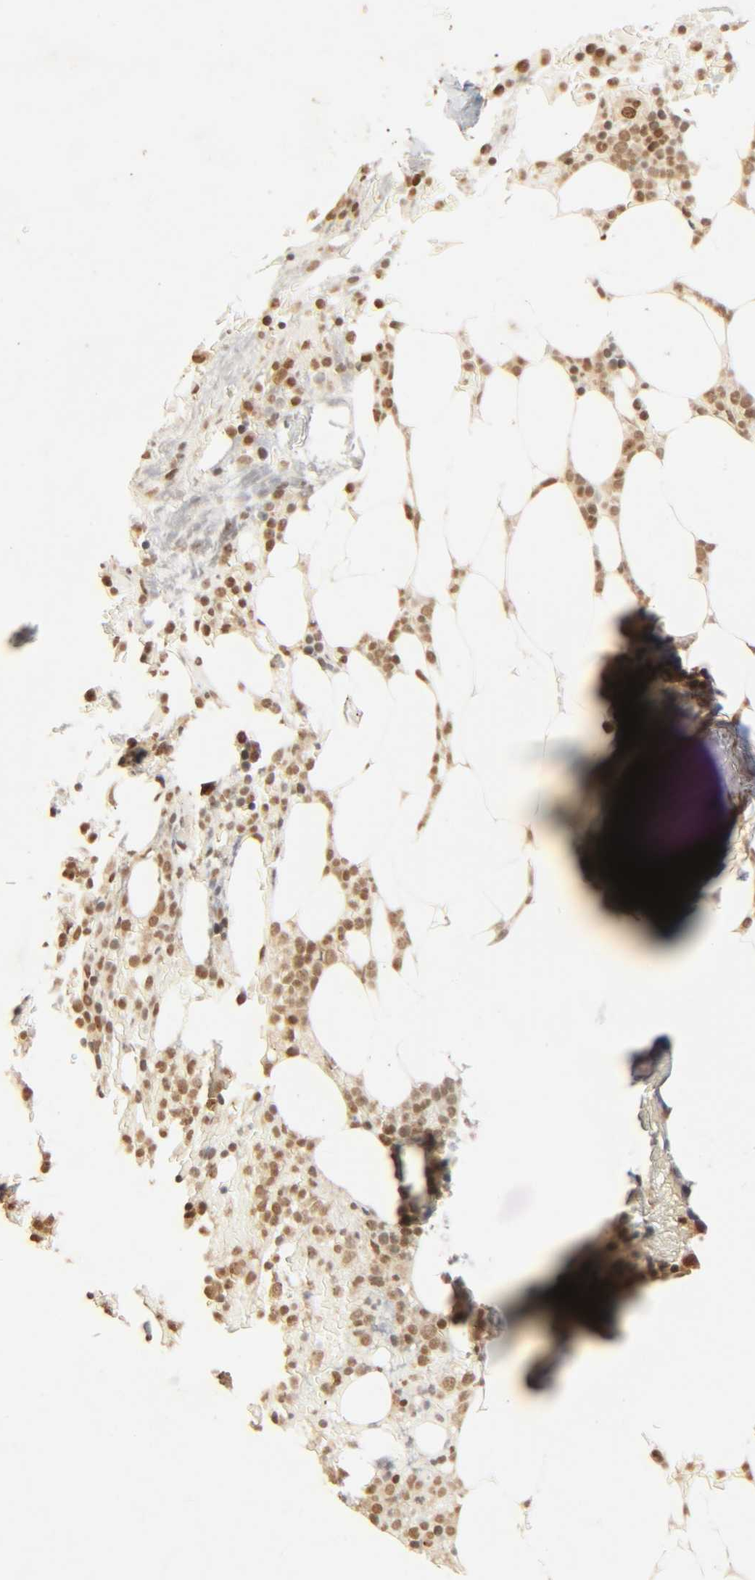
{"staining": {"intensity": "moderate", "quantity": "25%-75%", "location": "nuclear"}, "tissue": "bone marrow", "cell_type": "Hematopoietic cells", "image_type": "normal", "snomed": [{"axis": "morphology", "description": "Normal tissue, NOS"}, {"axis": "topography", "description": "Bone marrow"}], "caption": "An image showing moderate nuclear staining in about 25%-75% of hematopoietic cells in unremarkable bone marrow, as visualized by brown immunohistochemical staining.", "gene": "UBC", "patient": {"sex": "female", "age": 66}}